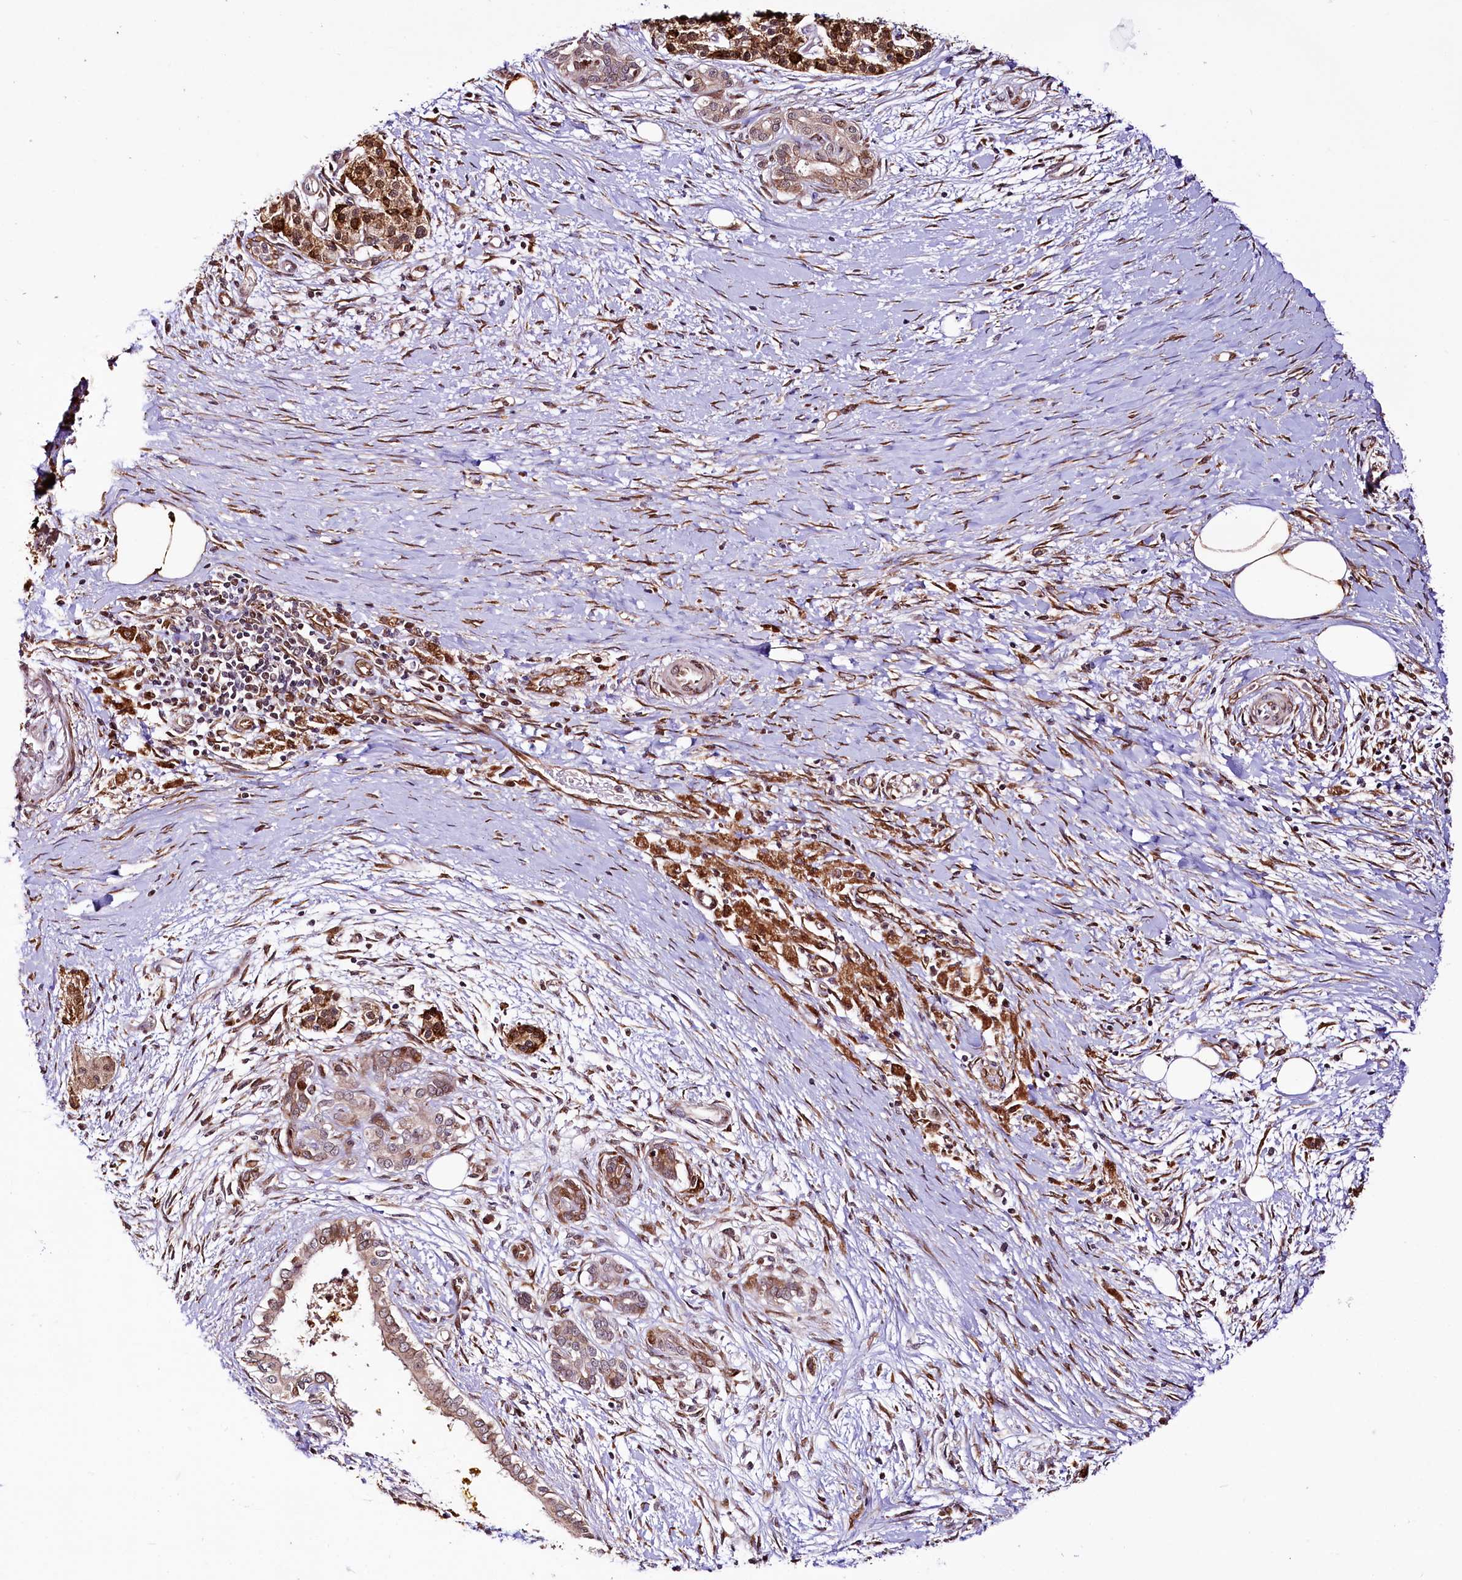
{"staining": {"intensity": "moderate", "quantity": "<25%", "location": "cytoplasmic/membranous"}, "tissue": "pancreatic cancer", "cell_type": "Tumor cells", "image_type": "cancer", "snomed": [{"axis": "morphology", "description": "Adenocarcinoma, NOS"}, {"axis": "topography", "description": "Pancreas"}], "caption": "Pancreatic cancer stained with immunohistochemistry (IHC) exhibits moderate cytoplasmic/membranous expression in approximately <25% of tumor cells.", "gene": "CUTC", "patient": {"sex": "male", "age": 58}}